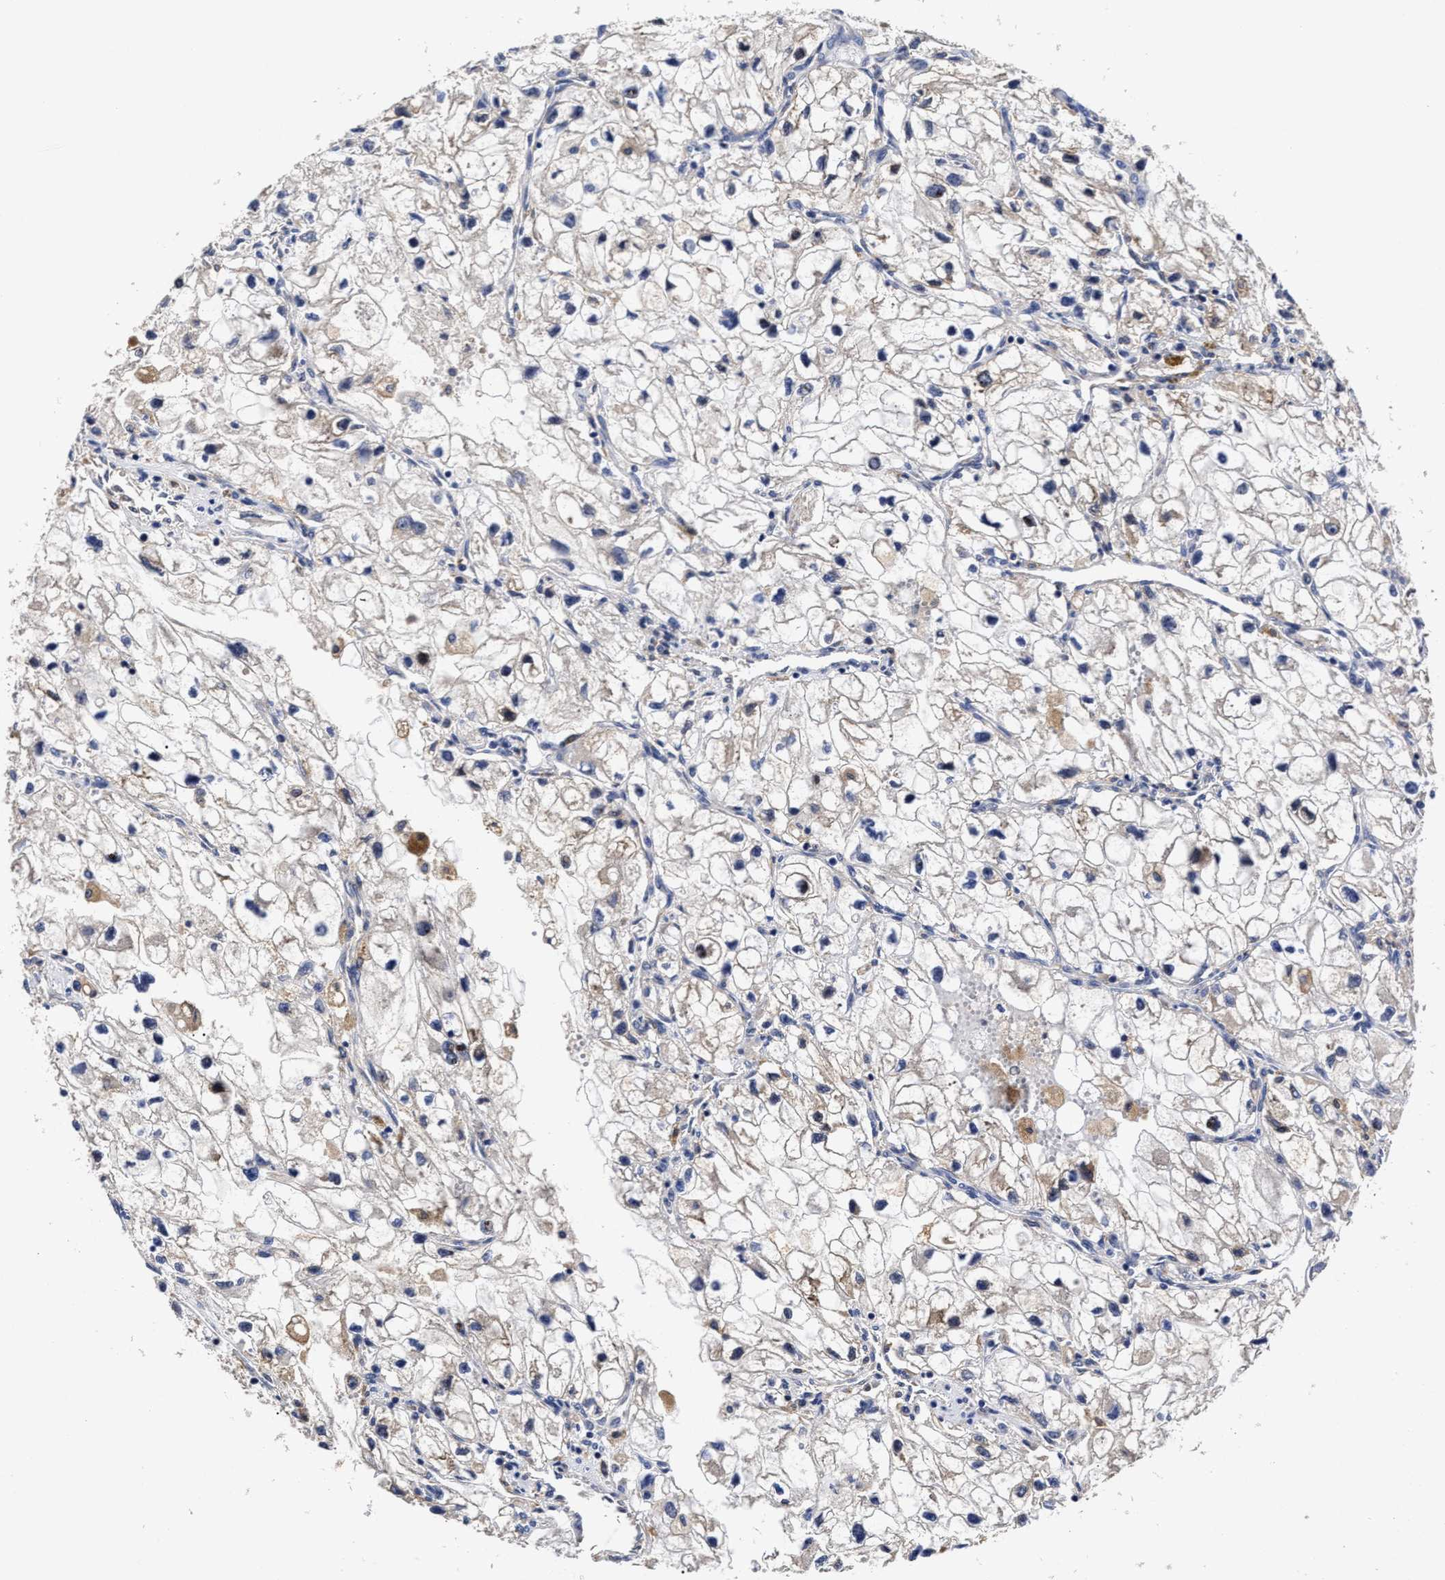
{"staining": {"intensity": "weak", "quantity": "<25%", "location": "cytoplasmic/membranous"}, "tissue": "renal cancer", "cell_type": "Tumor cells", "image_type": "cancer", "snomed": [{"axis": "morphology", "description": "Adenocarcinoma, NOS"}, {"axis": "topography", "description": "Kidney"}], "caption": "This is an immunohistochemistry histopathology image of renal cancer (adenocarcinoma). There is no positivity in tumor cells.", "gene": "SOCS5", "patient": {"sex": "female", "age": 70}}